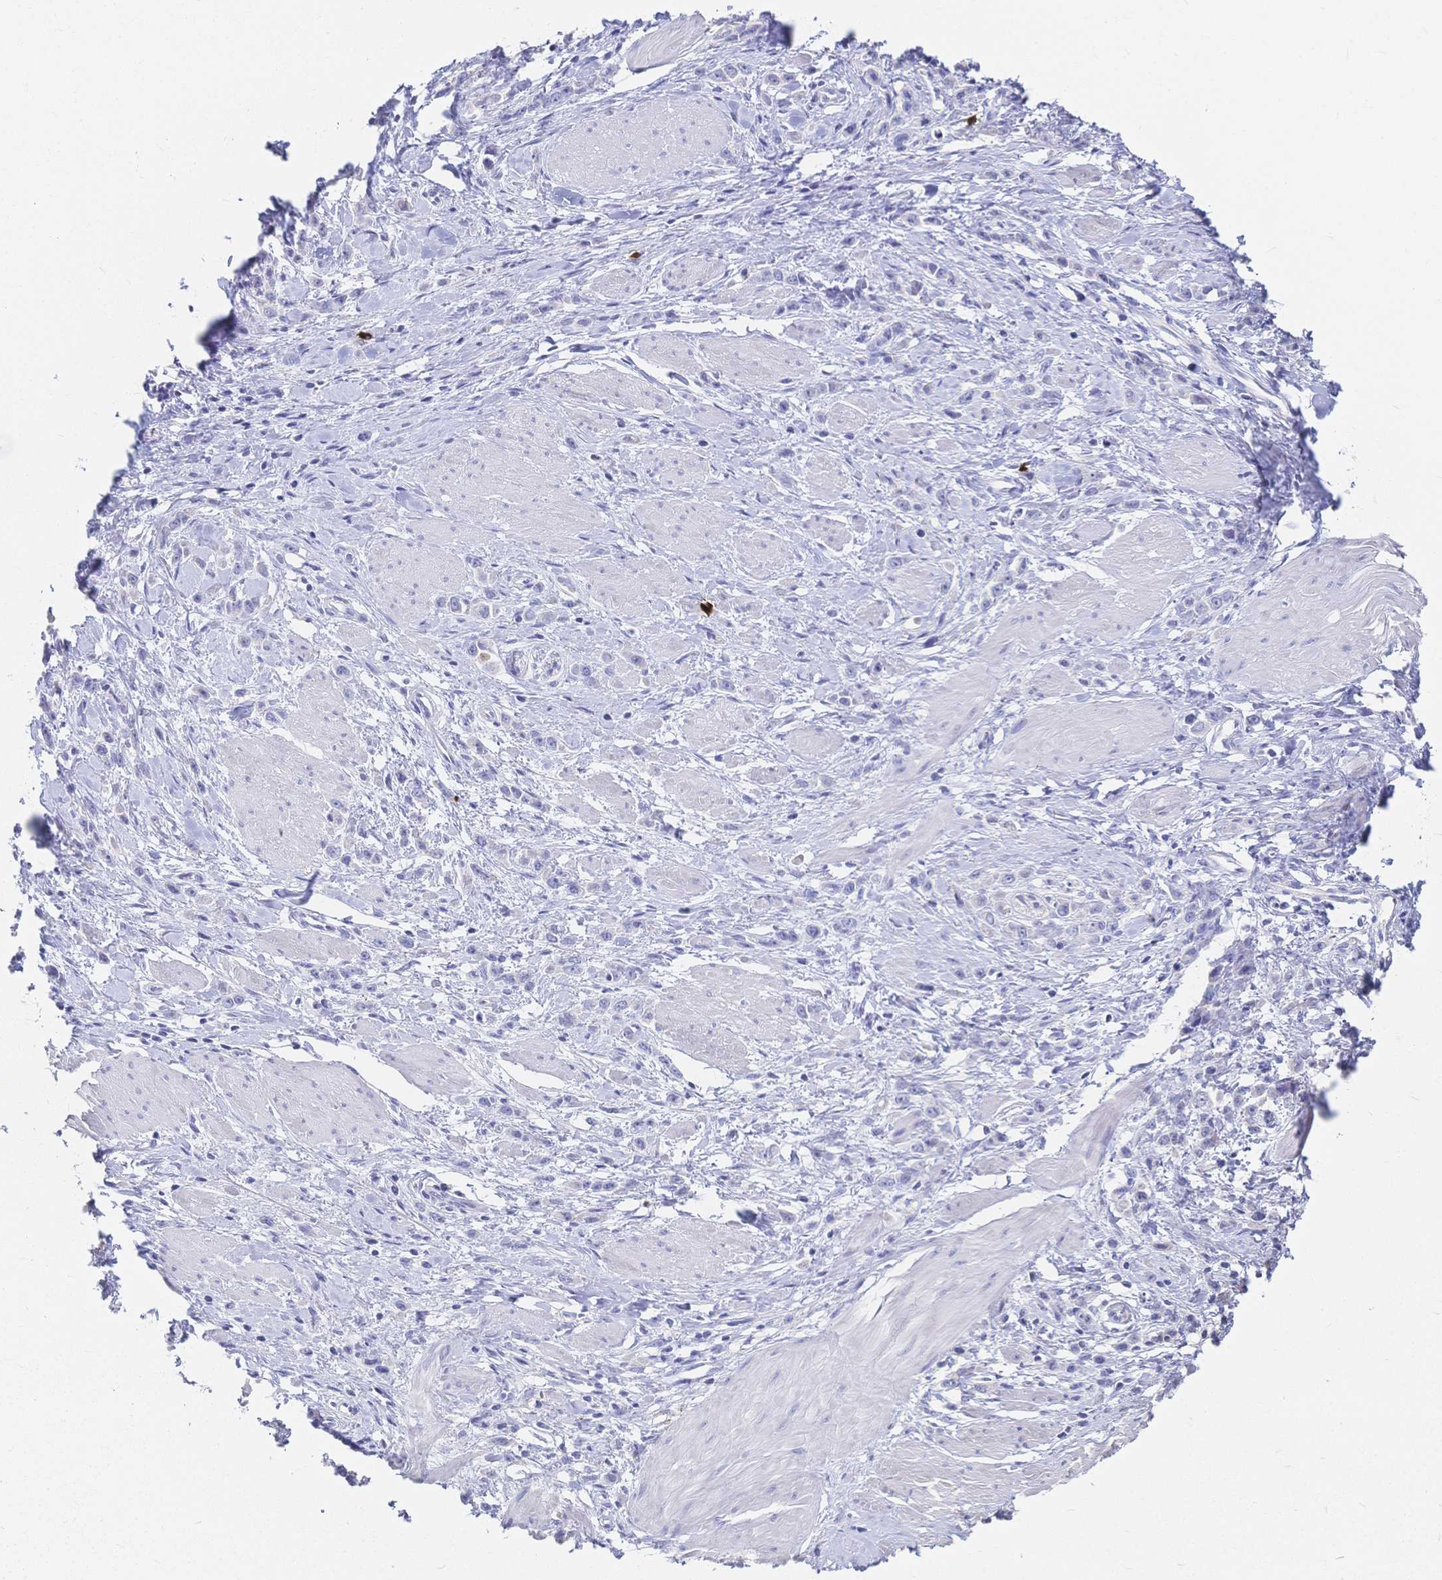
{"staining": {"intensity": "negative", "quantity": "none", "location": "none"}, "tissue": "stomach cancer", "cell_type": "Tumor cells", "image_type": "cancer", "snomed": [{"axis": "morphology", "description": "Adenocarcinoma, NOS"}, {"axis": "topography", "description": "Stomach"}], "caption": "A micrograph of adenocarcinoma (stomach) stained for a protein shows no brown staining in tumor cells.", "gene": "IL2RB", "patient": {"sex": "male", "age": 47}}